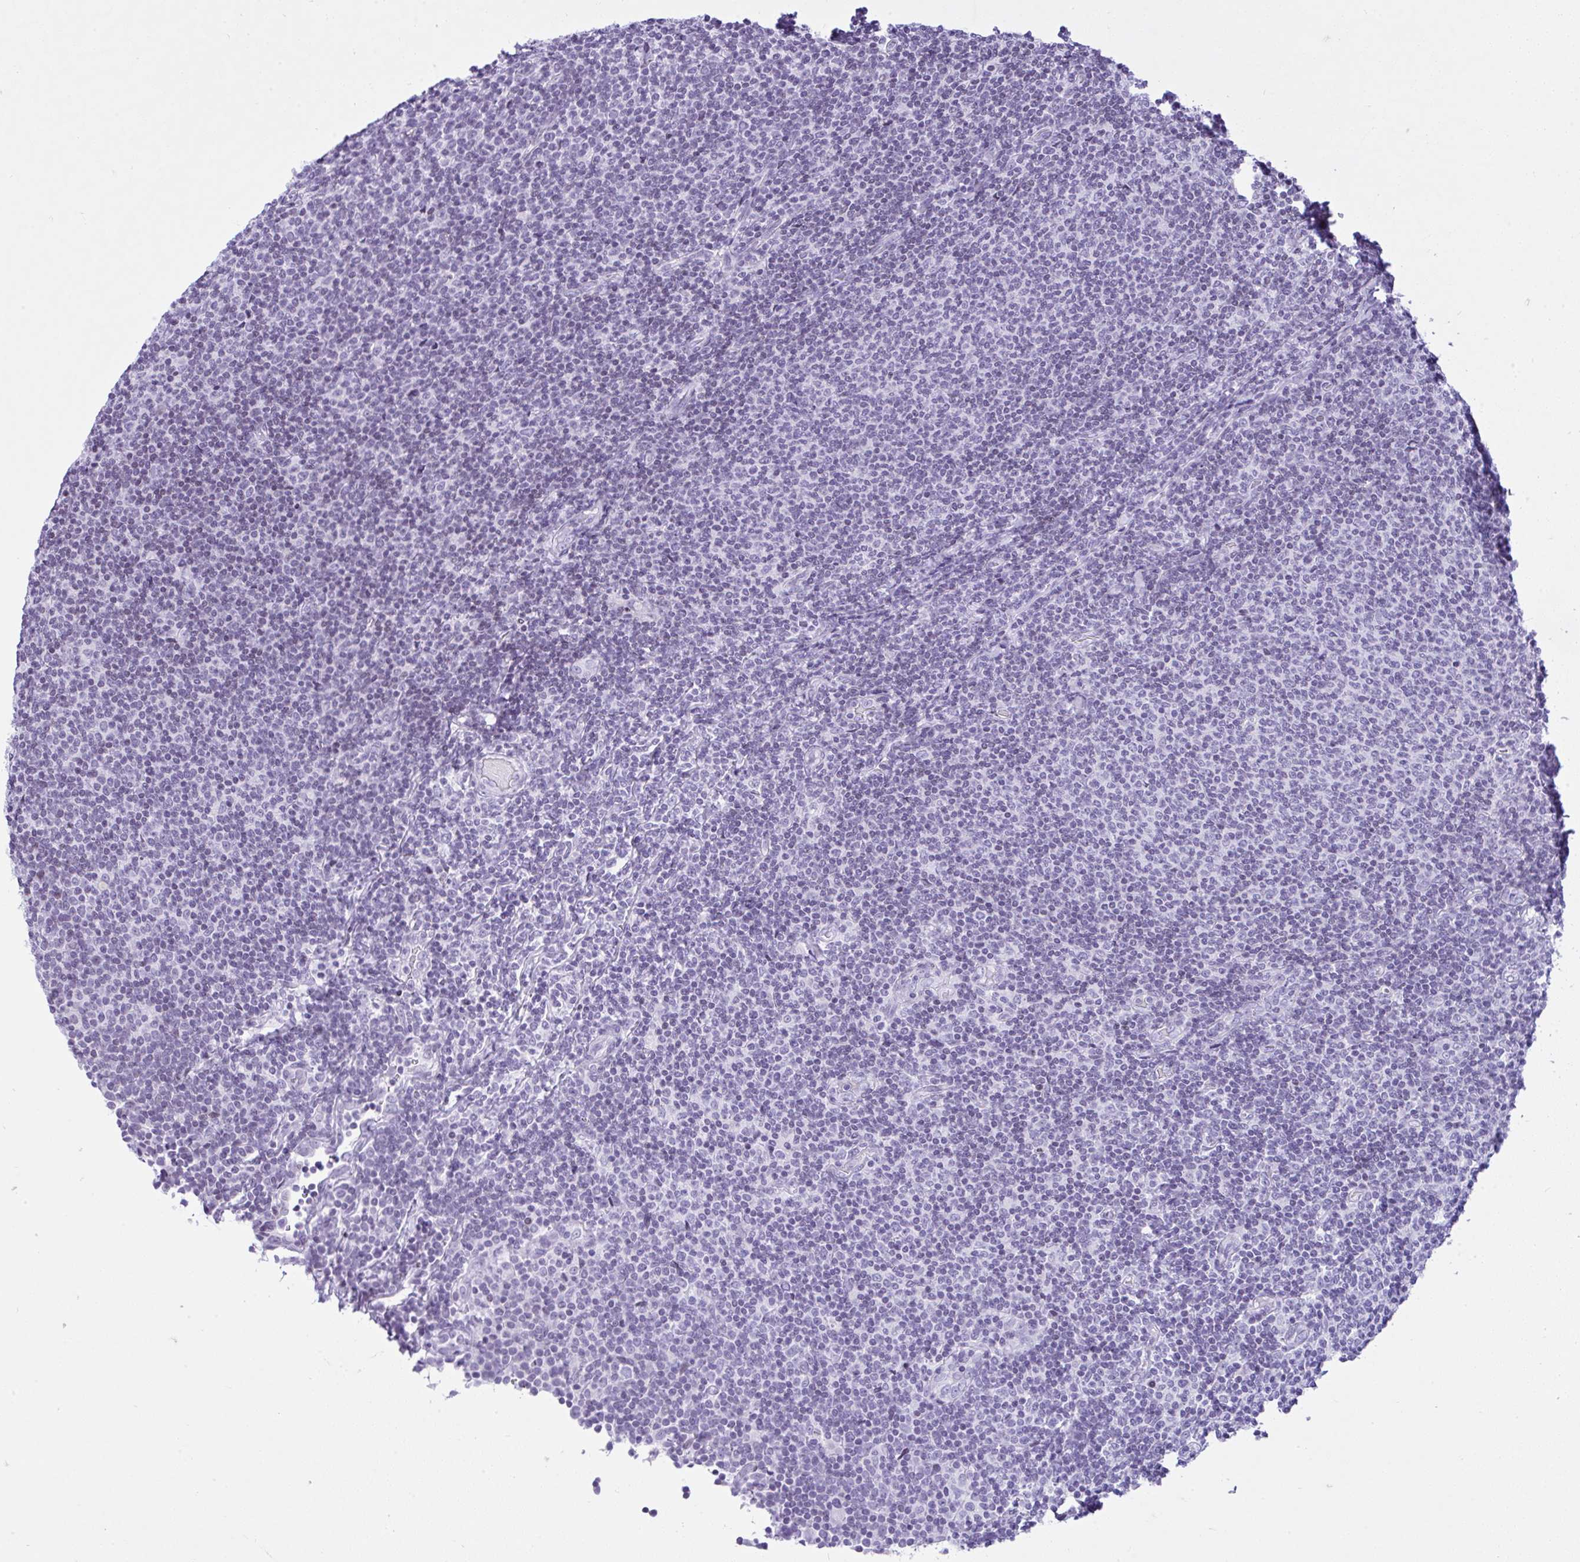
{"staining": {"intensity": "negative", "quantity": "none", "location": "none"}, "tissue": "lymphoma", "cell_type": "Tumor cells", "image_type": "cancer", "snomed": [{"axis": "morphology", "description": "Malignant lymphoma, non-Hodgkin's type, Low grade"}, {"axis": "topography", "description": "Lymph node"}], "caption": "Immunohistochemical staining of human lymphoma displays no significant positivity in tumor cells.", "gene": "KRT27", "patient": {"sex": "male", "age": 52}}